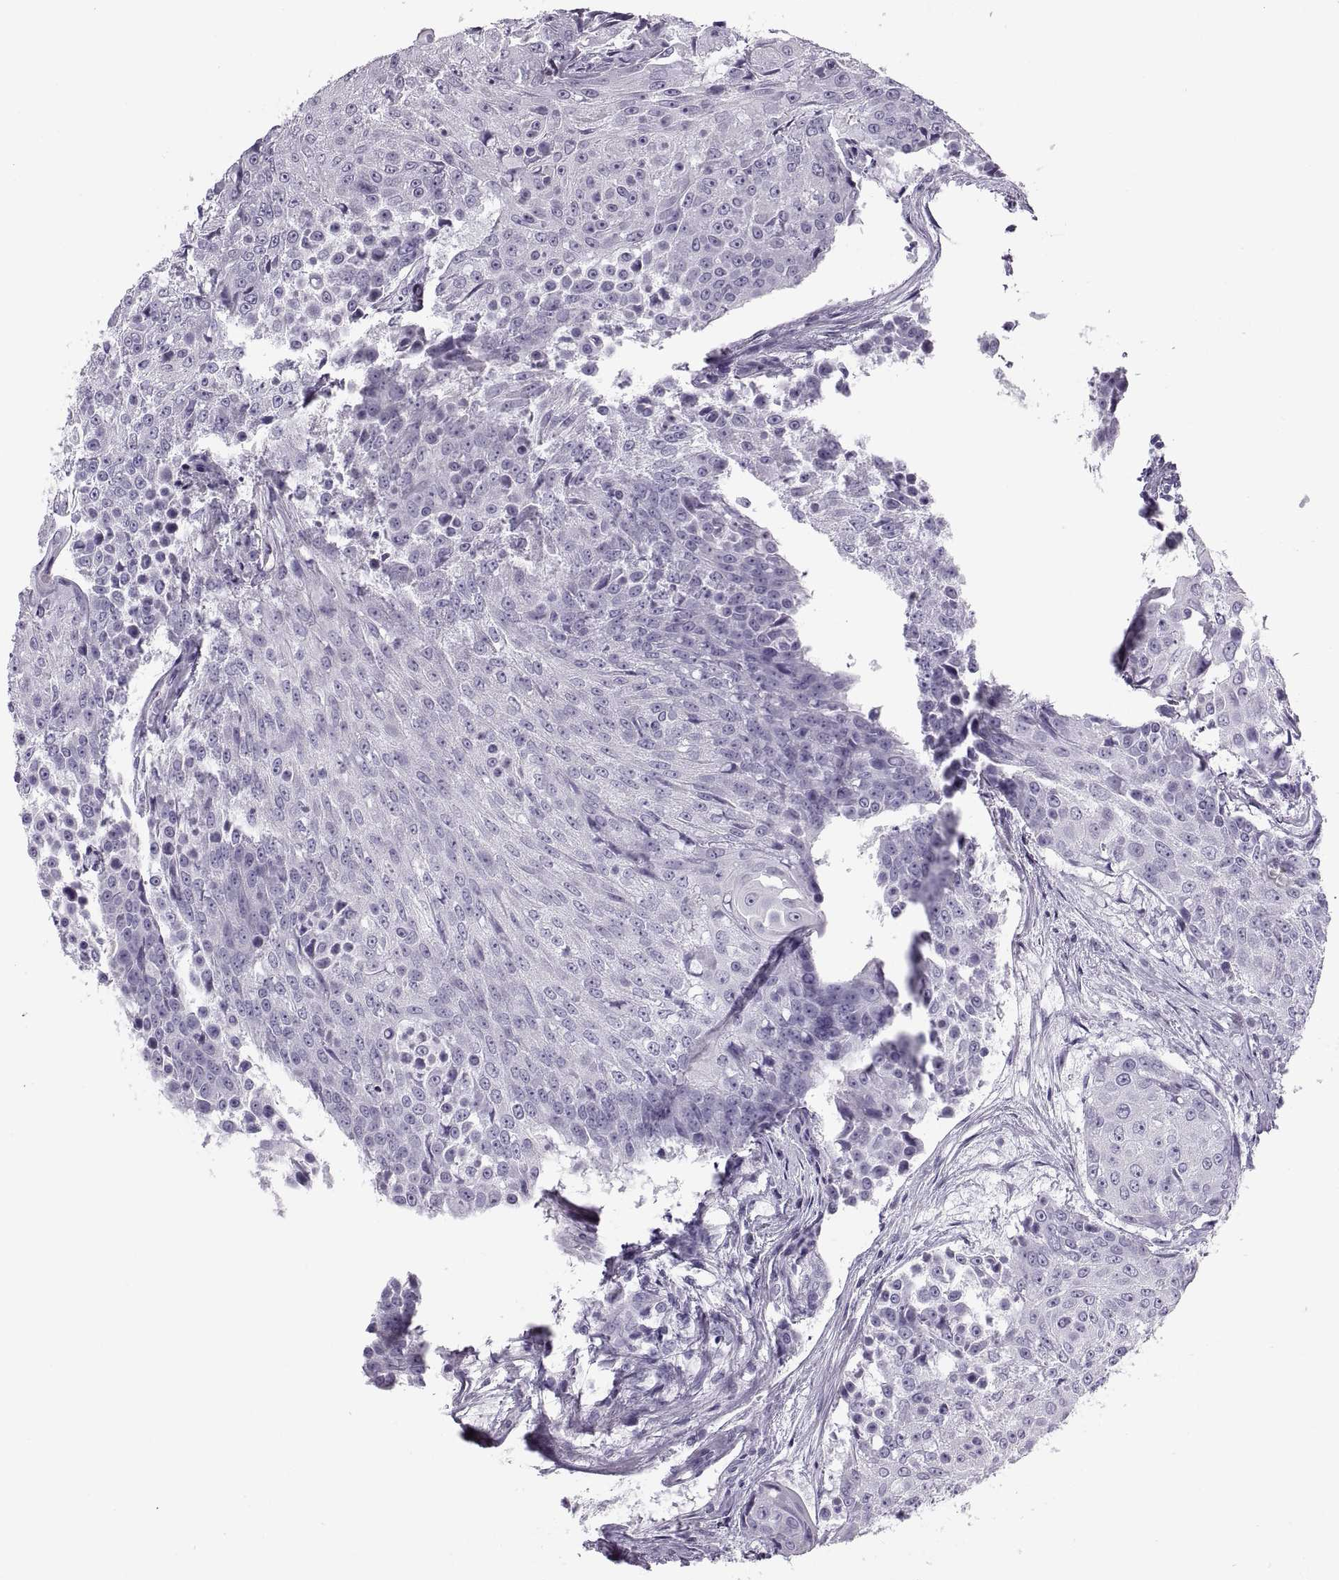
{"staining": {"intensity": "negative", "quantity": "none", "location": "none"}, "tissue": "urothelial cancer", "cell_type": "Tumor cells", "image_type": "cancer", "snomed": [{"axis": "morphology", "description": "Urothelial carcinoma, High grade"}, {"axis": "topography", "description": "Urinary bladder"}], "caption": "Tumor cells are negative for brown protein staining in high-grade urothelial carcinoma.", "gene": "RLBP1", "patient": {"sex": "female", "age": 63}}